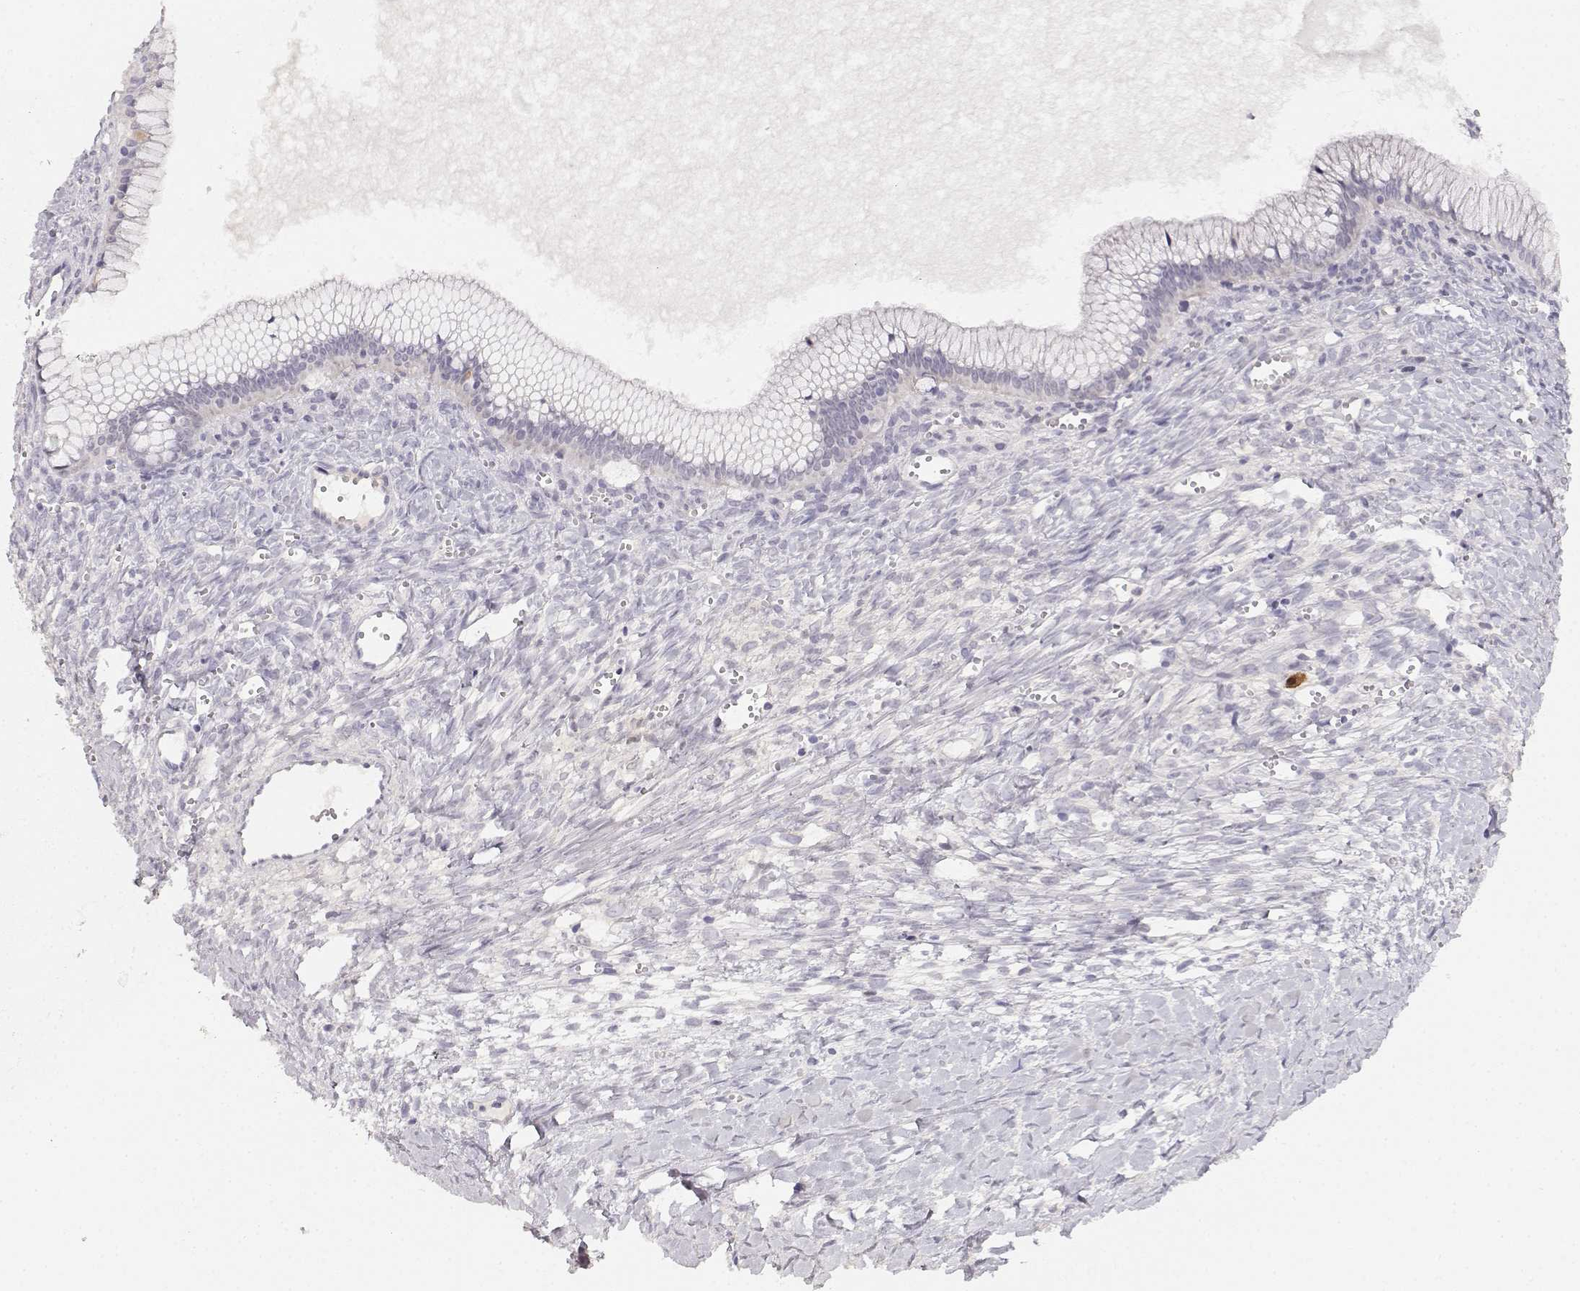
{"staining": {"intensity": "negative", "quantity": "none", "location": "none"}, "tissue": "ovarian cancer", "cell_type": "Tumor cells", "image_type": "cancer", "snomed": [{"axis": "morphology", "description": "Cystadenocarcinoma, mucinous, NOS"}, {"axis": "topography", "description": "Ovary"}], "caption": "IHC image of neoplastic tissue: mucinous cystadenocarcinoma (ovarian) stained with DAB demonstrates no significant protein positivity in tumor cells.", "gene": "EAF2", "patient": {"sex": "female", "age": 41}}